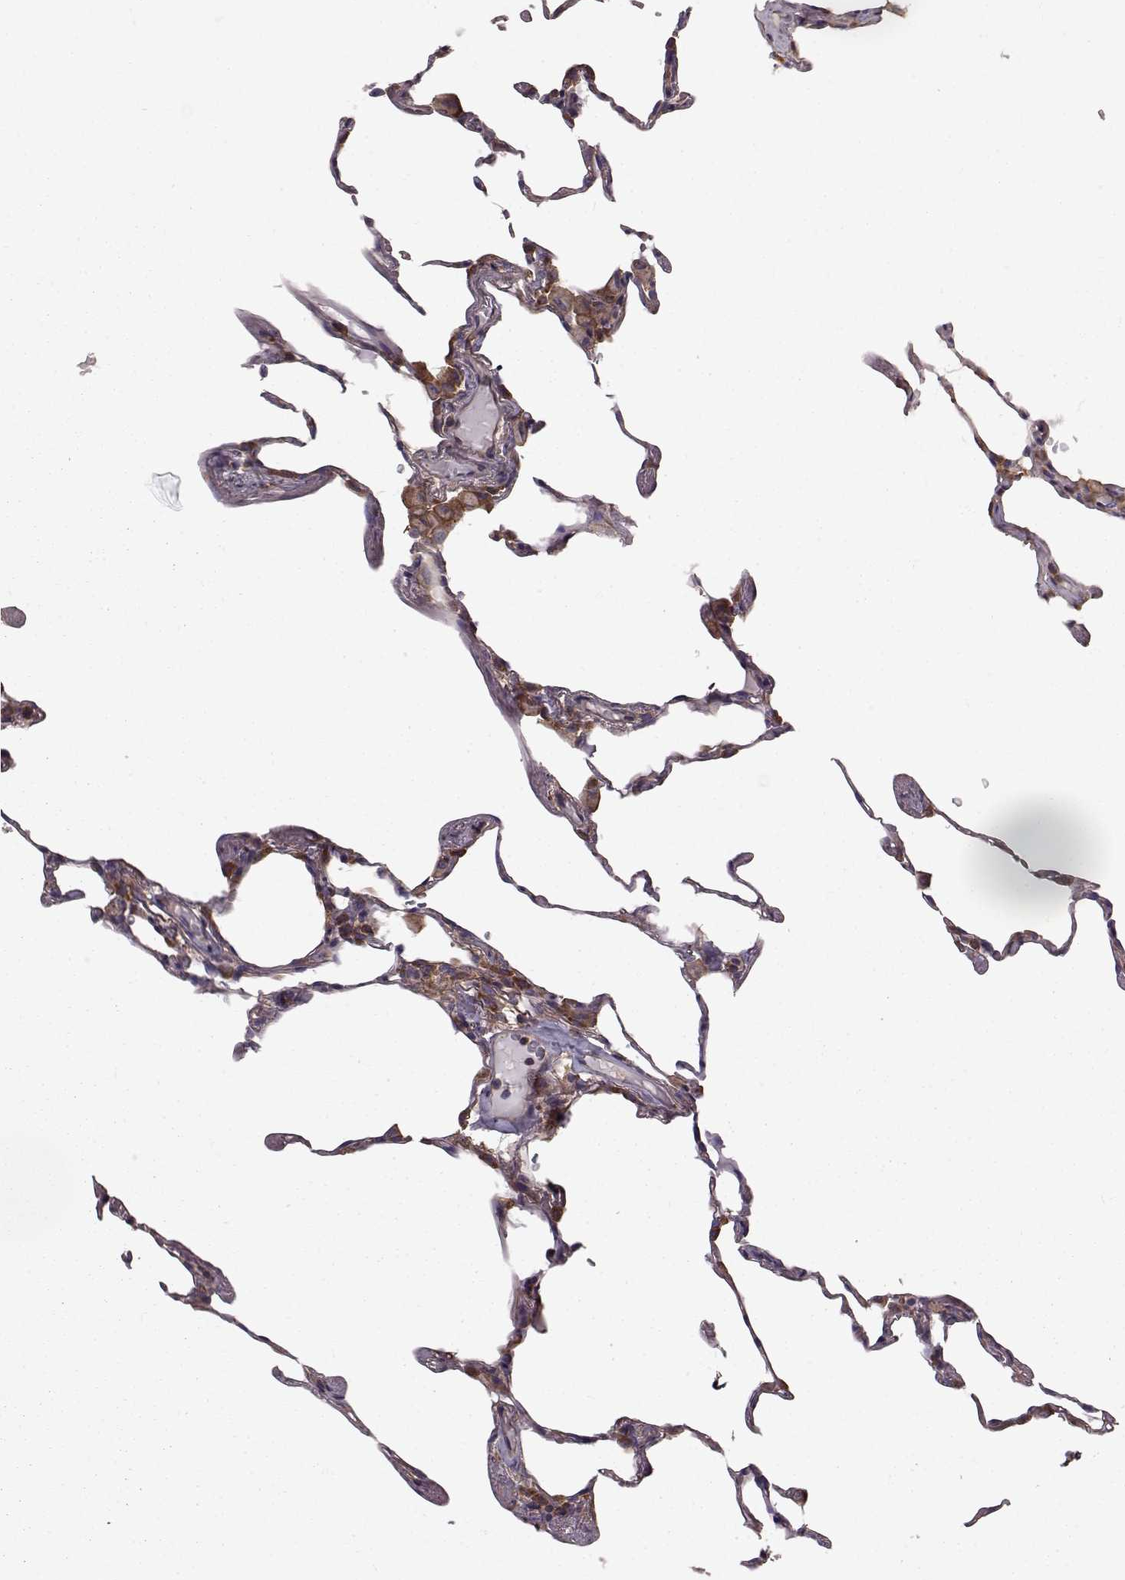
{"staining": {"intensity": "negative", "quantity": "none", "location": "none"}, "tissue": "lung", "cell_type": "Alveolar cells", "image_type": "normal", "snomed": [{"axis": "morphology", "description": "Normal tissue, NOS"}, {"axis": "topography", "description": "Lung"}], "caption": "DAB (3,3'-diaminobenzidine) immunohistochemical staining of benign human lung reveals no significant staining in alveolar cells.", "gene": "RABGAP1", "patient": {"sex": "female", "age": 57}}